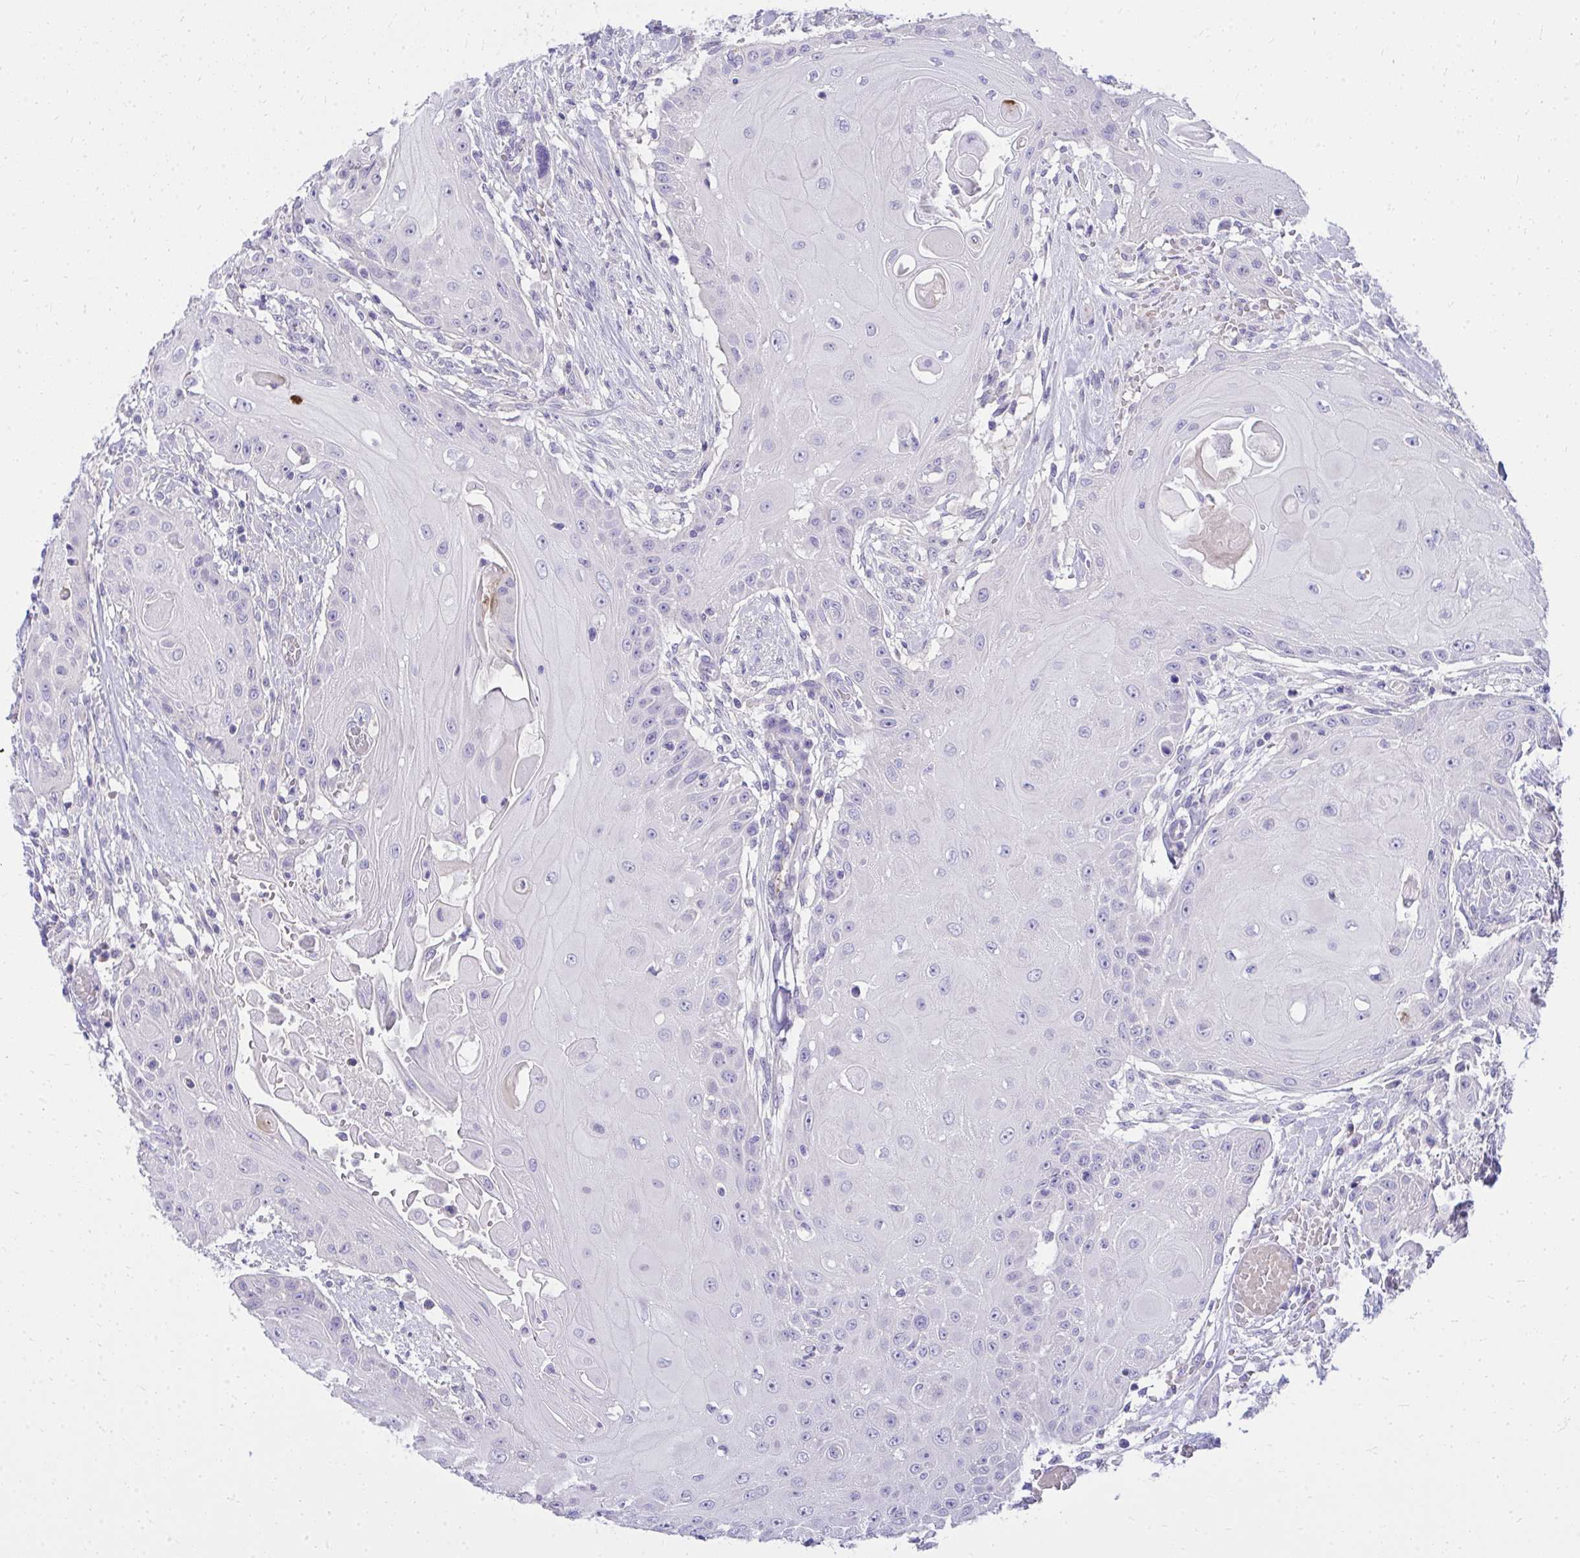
{"staining": {"intensity": "negative", "quantity": "none", "location": "none"}, "tissue": "head and neck cancer", "cell_type": "Tumor cells", "image_type": "cancer", "snomed": [{"axis": "morphology", "description": "Squamous cell carcinoma, NOS"}, {"axis": "topography", "description": "Oral tissue"}, {"axis": "topography", "description": "Head-Neck"}, {"axis": "topography", "description": "Neck, NOS"}], "caption": "This is a histopathology image of IHC staining of squamous cell carcinoma (head and neck), which shows no positivity in tumor cells.", "gene": "LRRC36", "patient": {"sex": "female", "age": 55}}